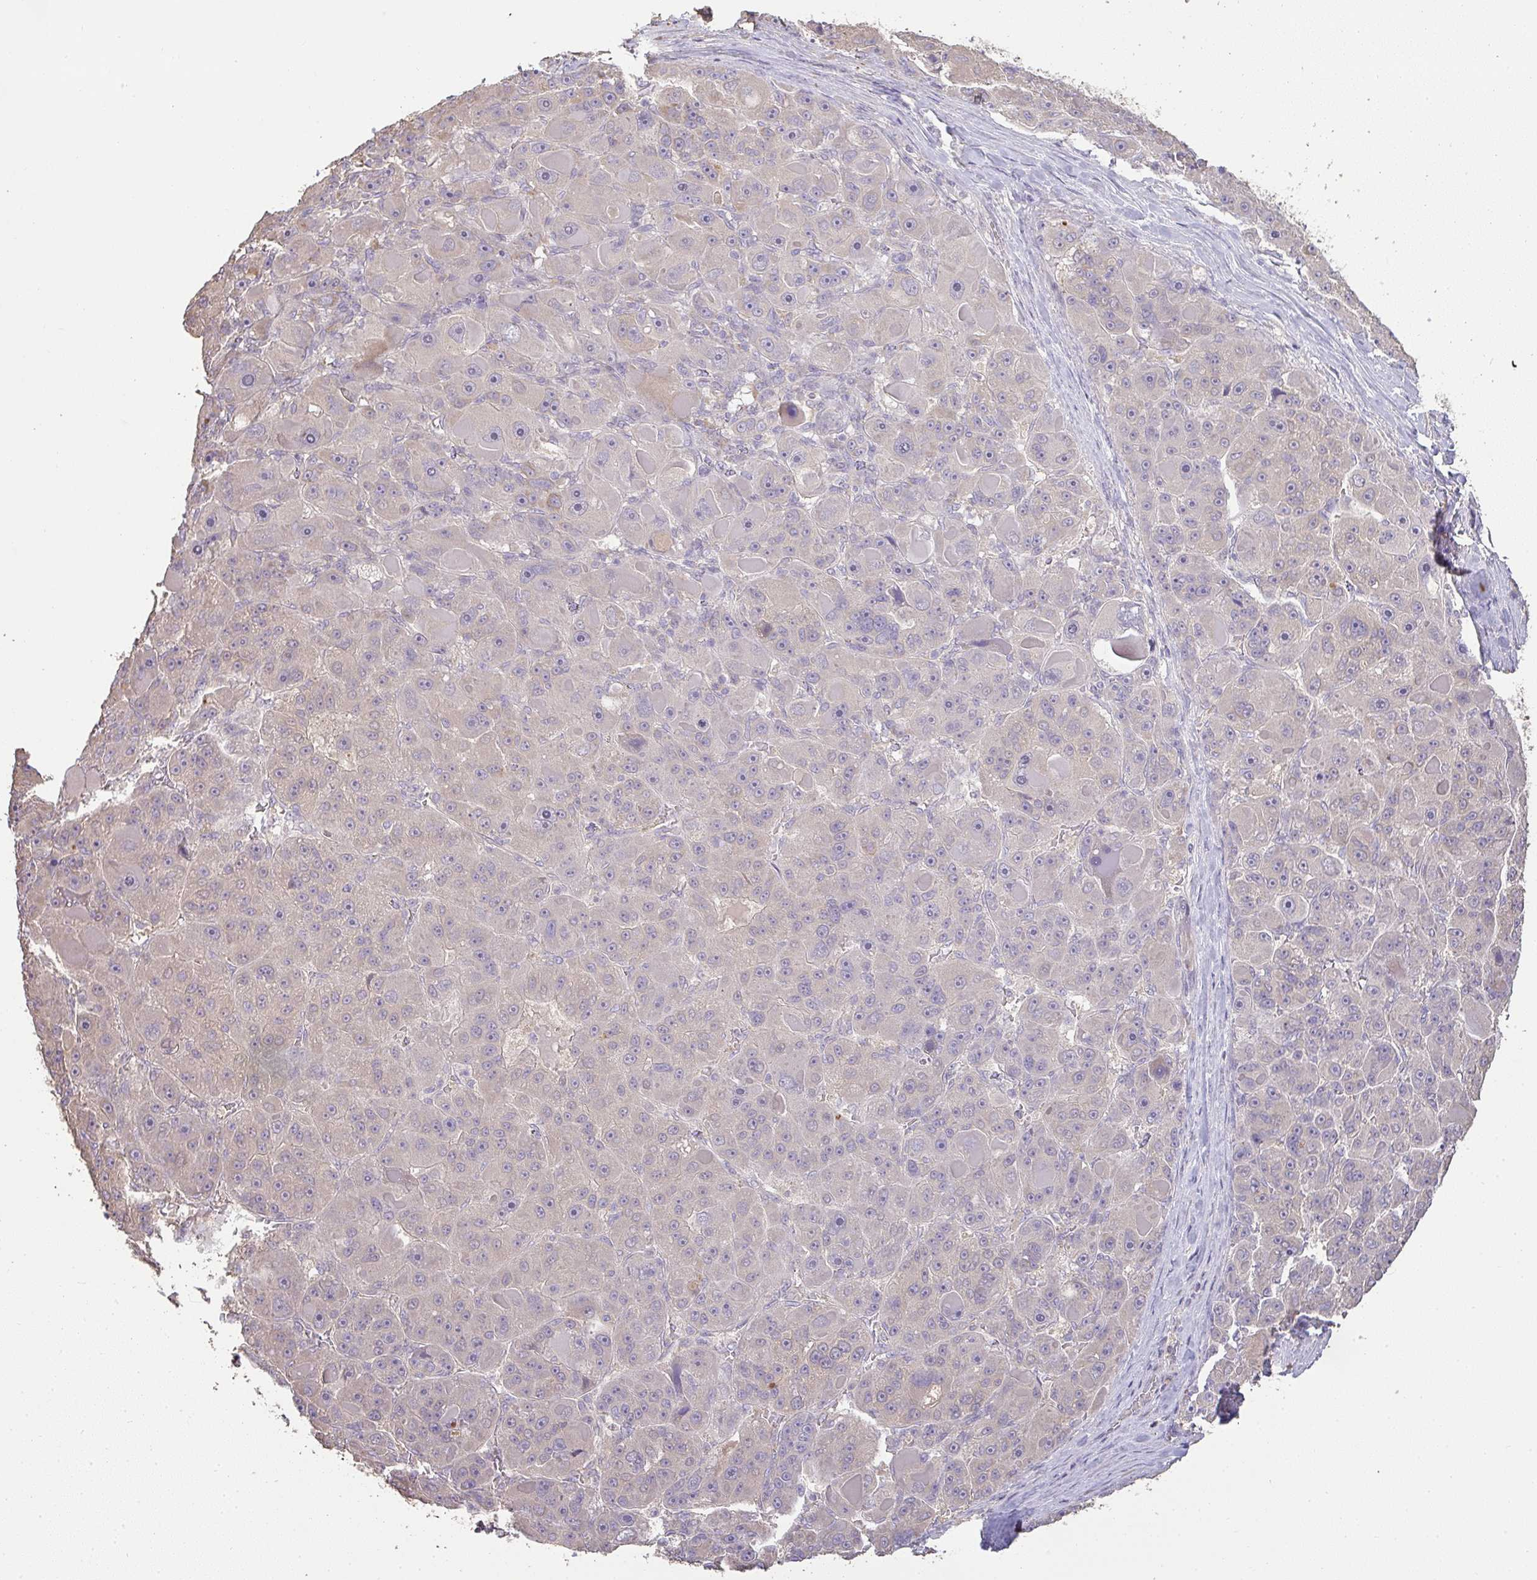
{"staining": {"intensity": "negative", "quantity": "none", "location": "none"}, "tissue": "liver cancer", "cell_type": "Tumor cells", "image_type": "cancer", "snomed": [{"axis": "morphology", "description": "Carcinoma, Hepatocellular, NOS"}, {"axis": "topography", "description": "Liver"}], "caption": "DAB immunohistochemical staining of human hepatocellular carcinoma (liver) reveals no significant expression in tumor cells.", "gene": "BRINP3", "patient": {"sex": "male", "age": 76}}